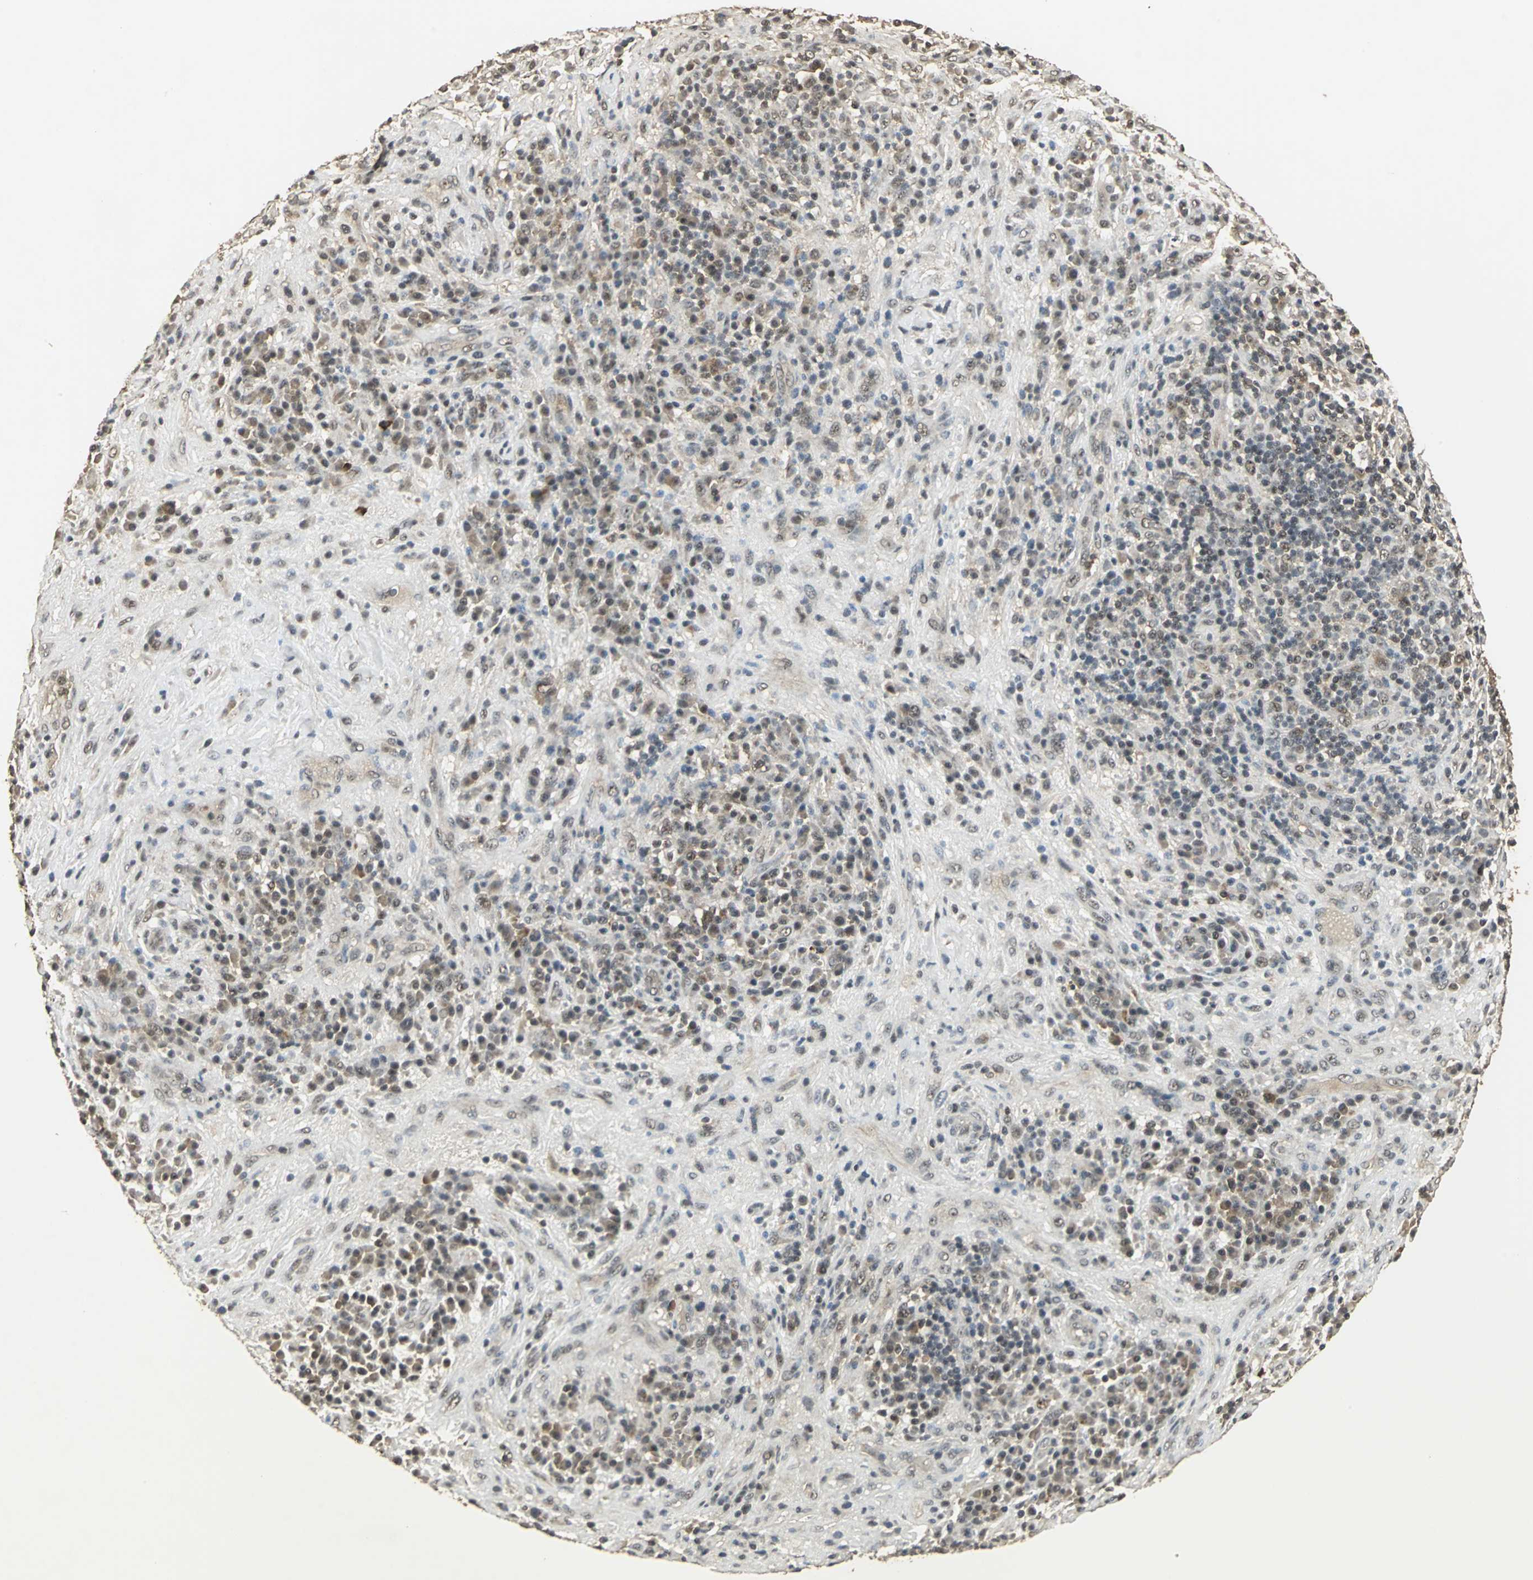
{"staining": {"intensity": "weak", "quantity": "25%-75%", "location": "cytoplasmic/membranous"}, "tissue": "lymphoma", "cell_type": "Tumor cells", "image_type": "cancer", "snomed": [{"axis": "morphology", "description": "Hodgkin's disease, NOS"}, {"axis": "topography", "description": "Lymph node"}], "caption": "Immunohistochemical staining of Hodgkin's disease reveals low levels of weak cytoplasmic/membranous expression in about 25%-75% of tumor cells. The protein of interest is stained brown, and the nuclei are stained in blue (DAB (3,3'-diaminobenzidine) IHC with brightfield microscopy, high magnification).", "gene": "UCHL5", "patient": {"sex": "female", "age": 25}}